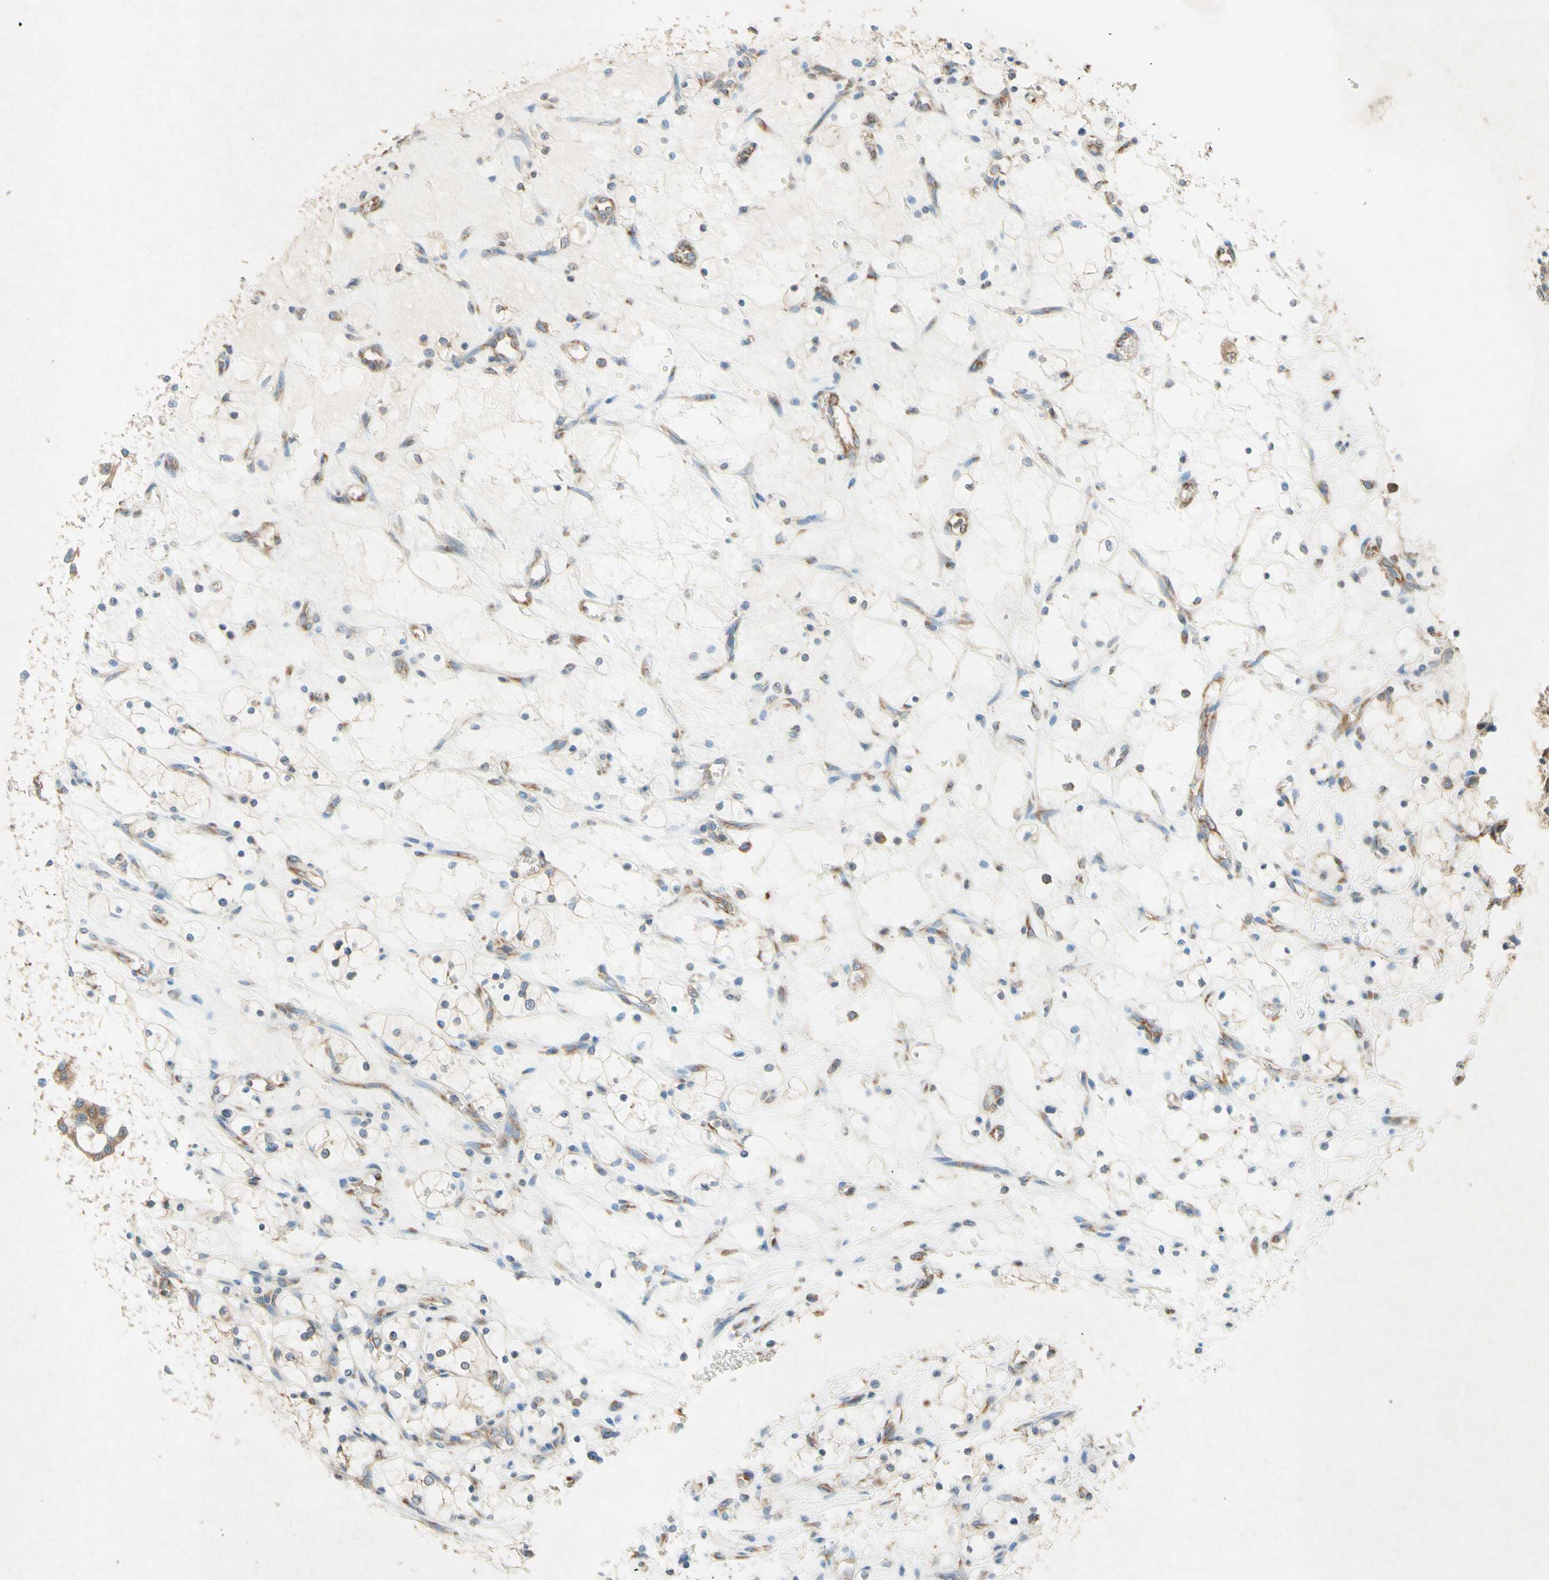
{"staining": {"intensity": "moderate", "quantity": ">75%", "location": "cytoplasmic/membranous"}, "tissue": "renal cancer", "cell_type": "Tumor cells", "image_type": "cancer", "snomed": [{"axis": "morphology", "description": "Adenocarcinoma, NOS"}, {"axis": "topography", "description": "Kidney"}], "caption": "Protein analysis of renal adenocarcinoma tissue shows moderate cytoplasmic/membranous positivity in about >75% of tumor cells.", "gene": "PABPC1", "patient": {"sex": "female", "age": 69}}